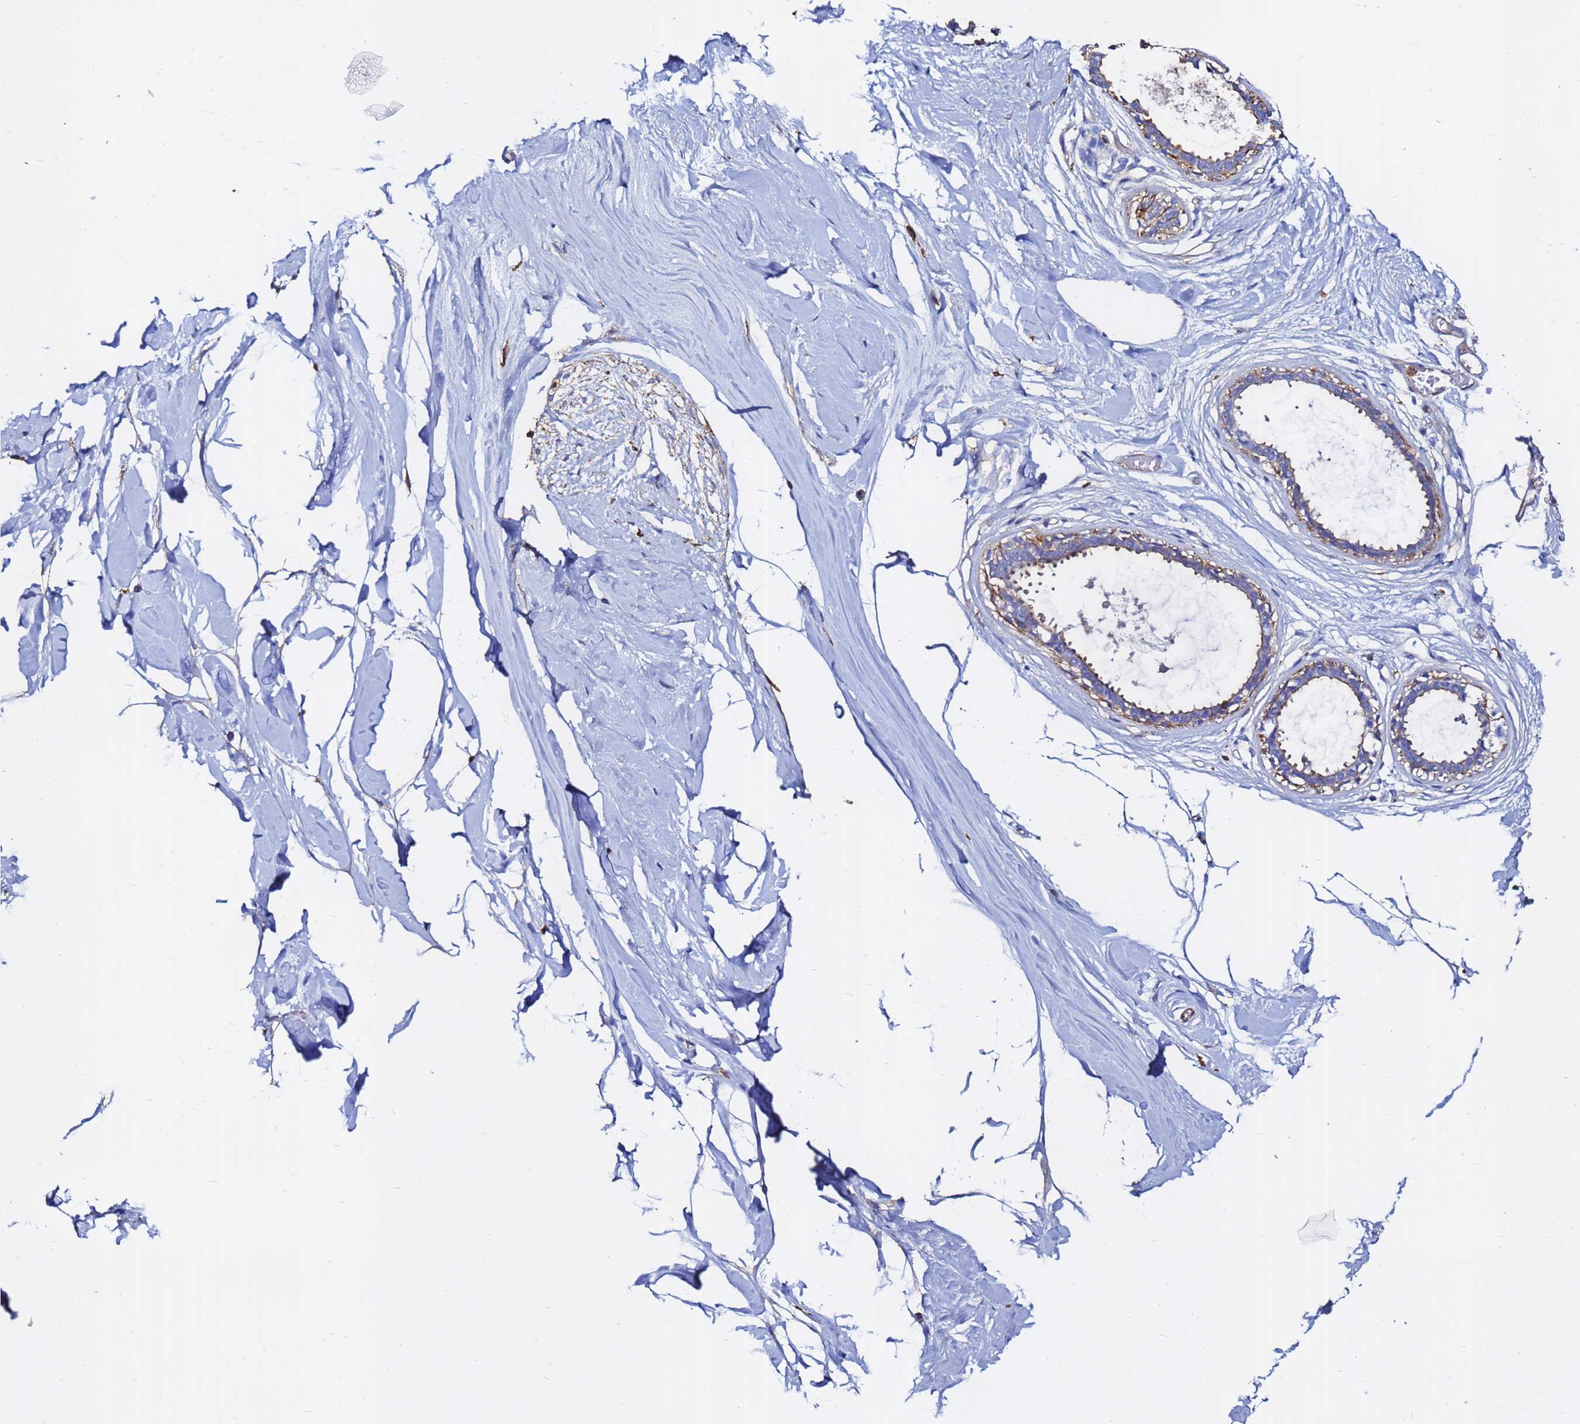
{"staining": {"intensity": "negative", "quantity": "none", "location": "none"}, "tissue": "breast", "cell_type": "Adipocytes", "image_type": "normal", "snomed": [{"axis": "morphology", "description": "Normal tissue, NOS"}, {"axis": "topography", "description": "Breast"}], "caption": "An IHC histopathology image of unremarkable breast is shown. There is no staining in adipocytes of breast. (DAB (3,3'-diaminobenzidine) immunohistochemistry with hematoxylin counter stain).", "gene": "ACTA1", "patient": {"sex": "female", "age": 45}}